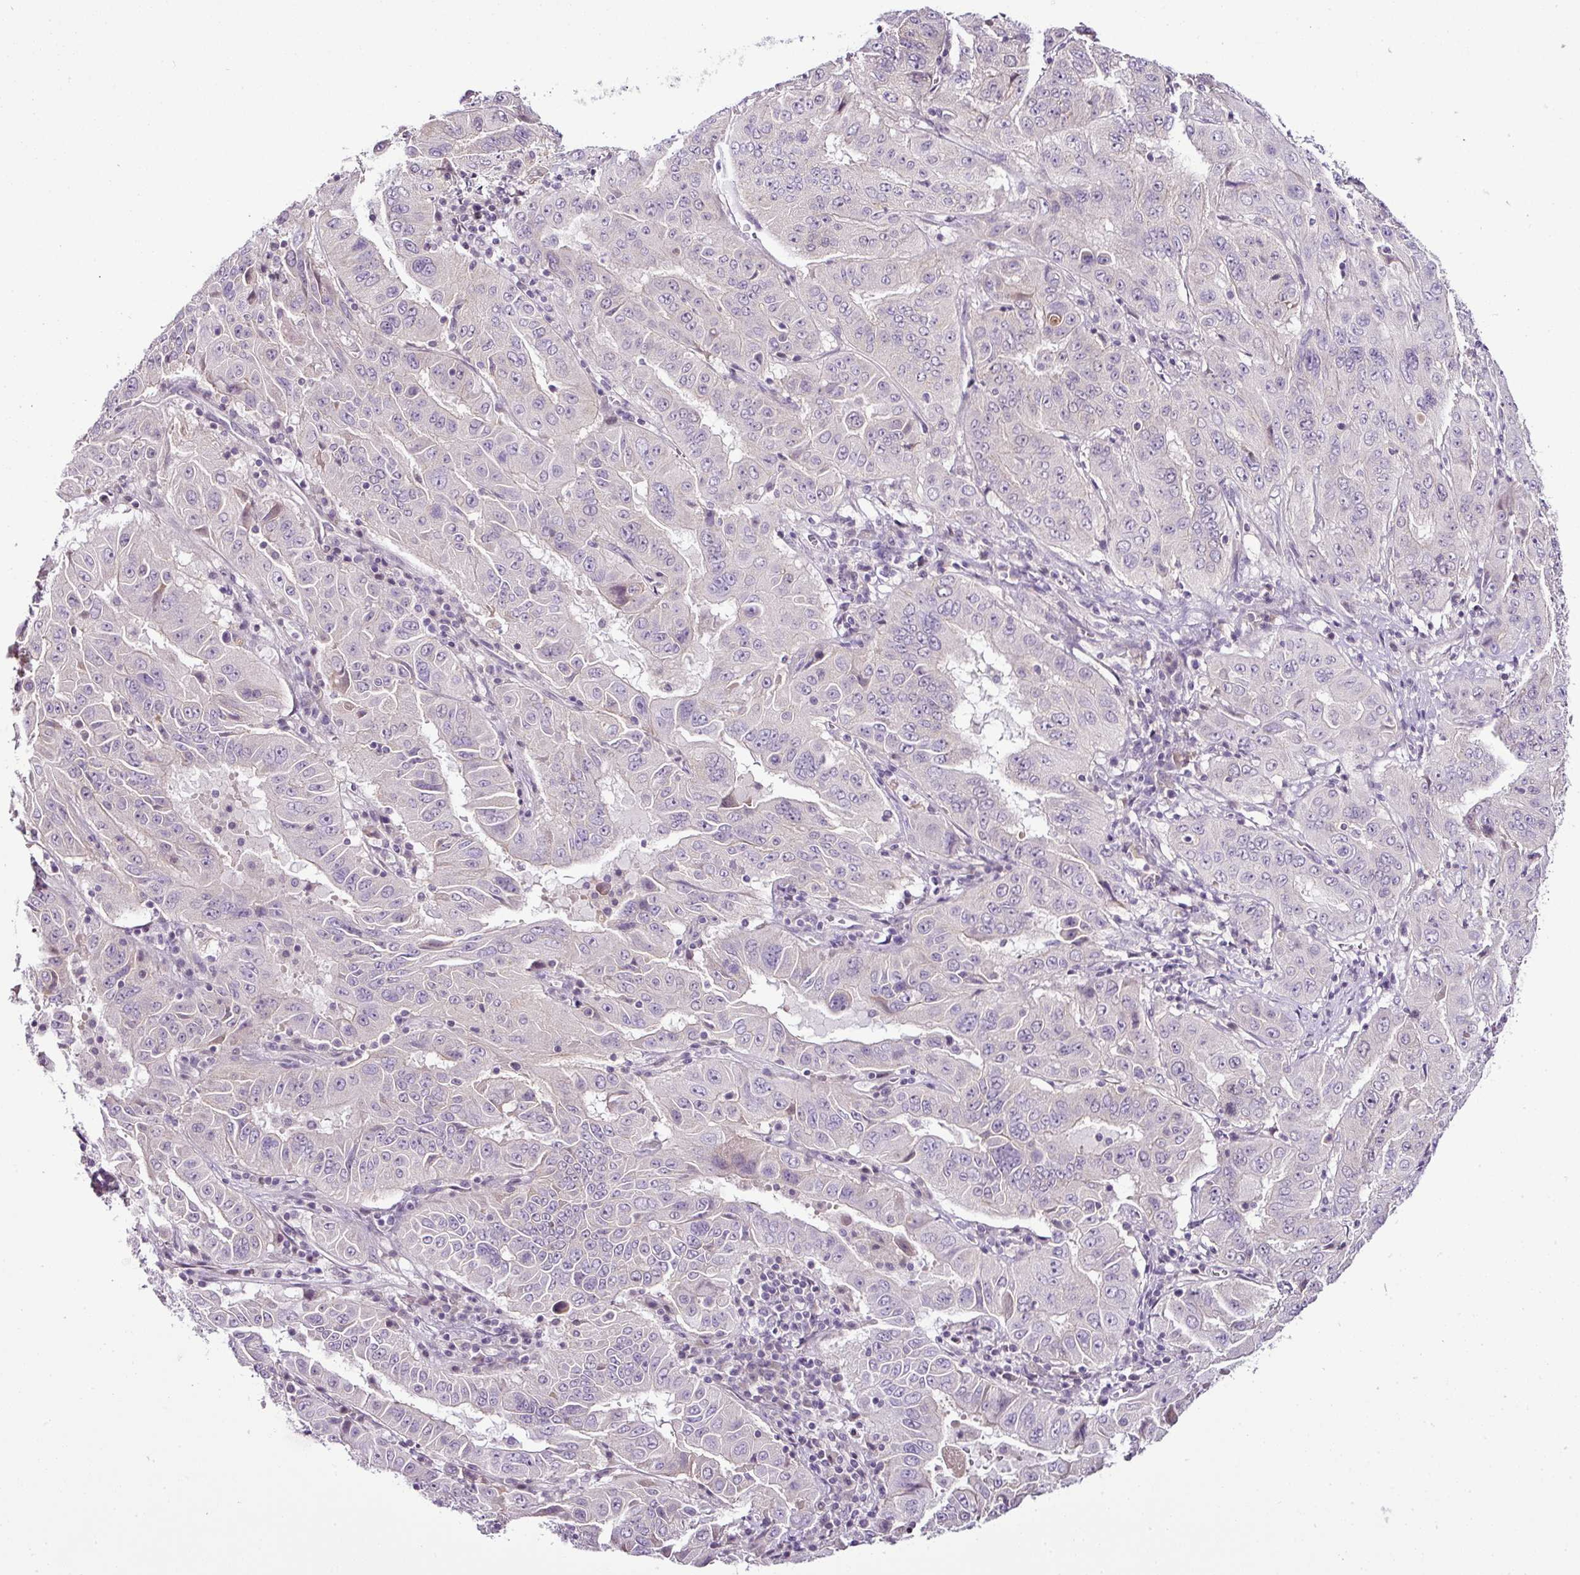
{"staining": {"intensity": "negative", "quantity": "none", "location": "none"}, "tissue": "pancreatic cancer", "cell_type": "Tumor cells", "image_type": "cancer", "snomed": [{"axis": "morphology", "description": "Adenocarcinoma, NOS"}, {"axis": "topography", "description": "Pancreas"}], "caption": "Immunohistochemical staining of pancreatic cancer (adenocarcinoma) reveals no significant expression in tumor cells. (Immunohistochemistry (ihc), brightfield microscopy, high magnification).", "gene": "TEX30", "patient": {"sex": "male", "age": 63}}